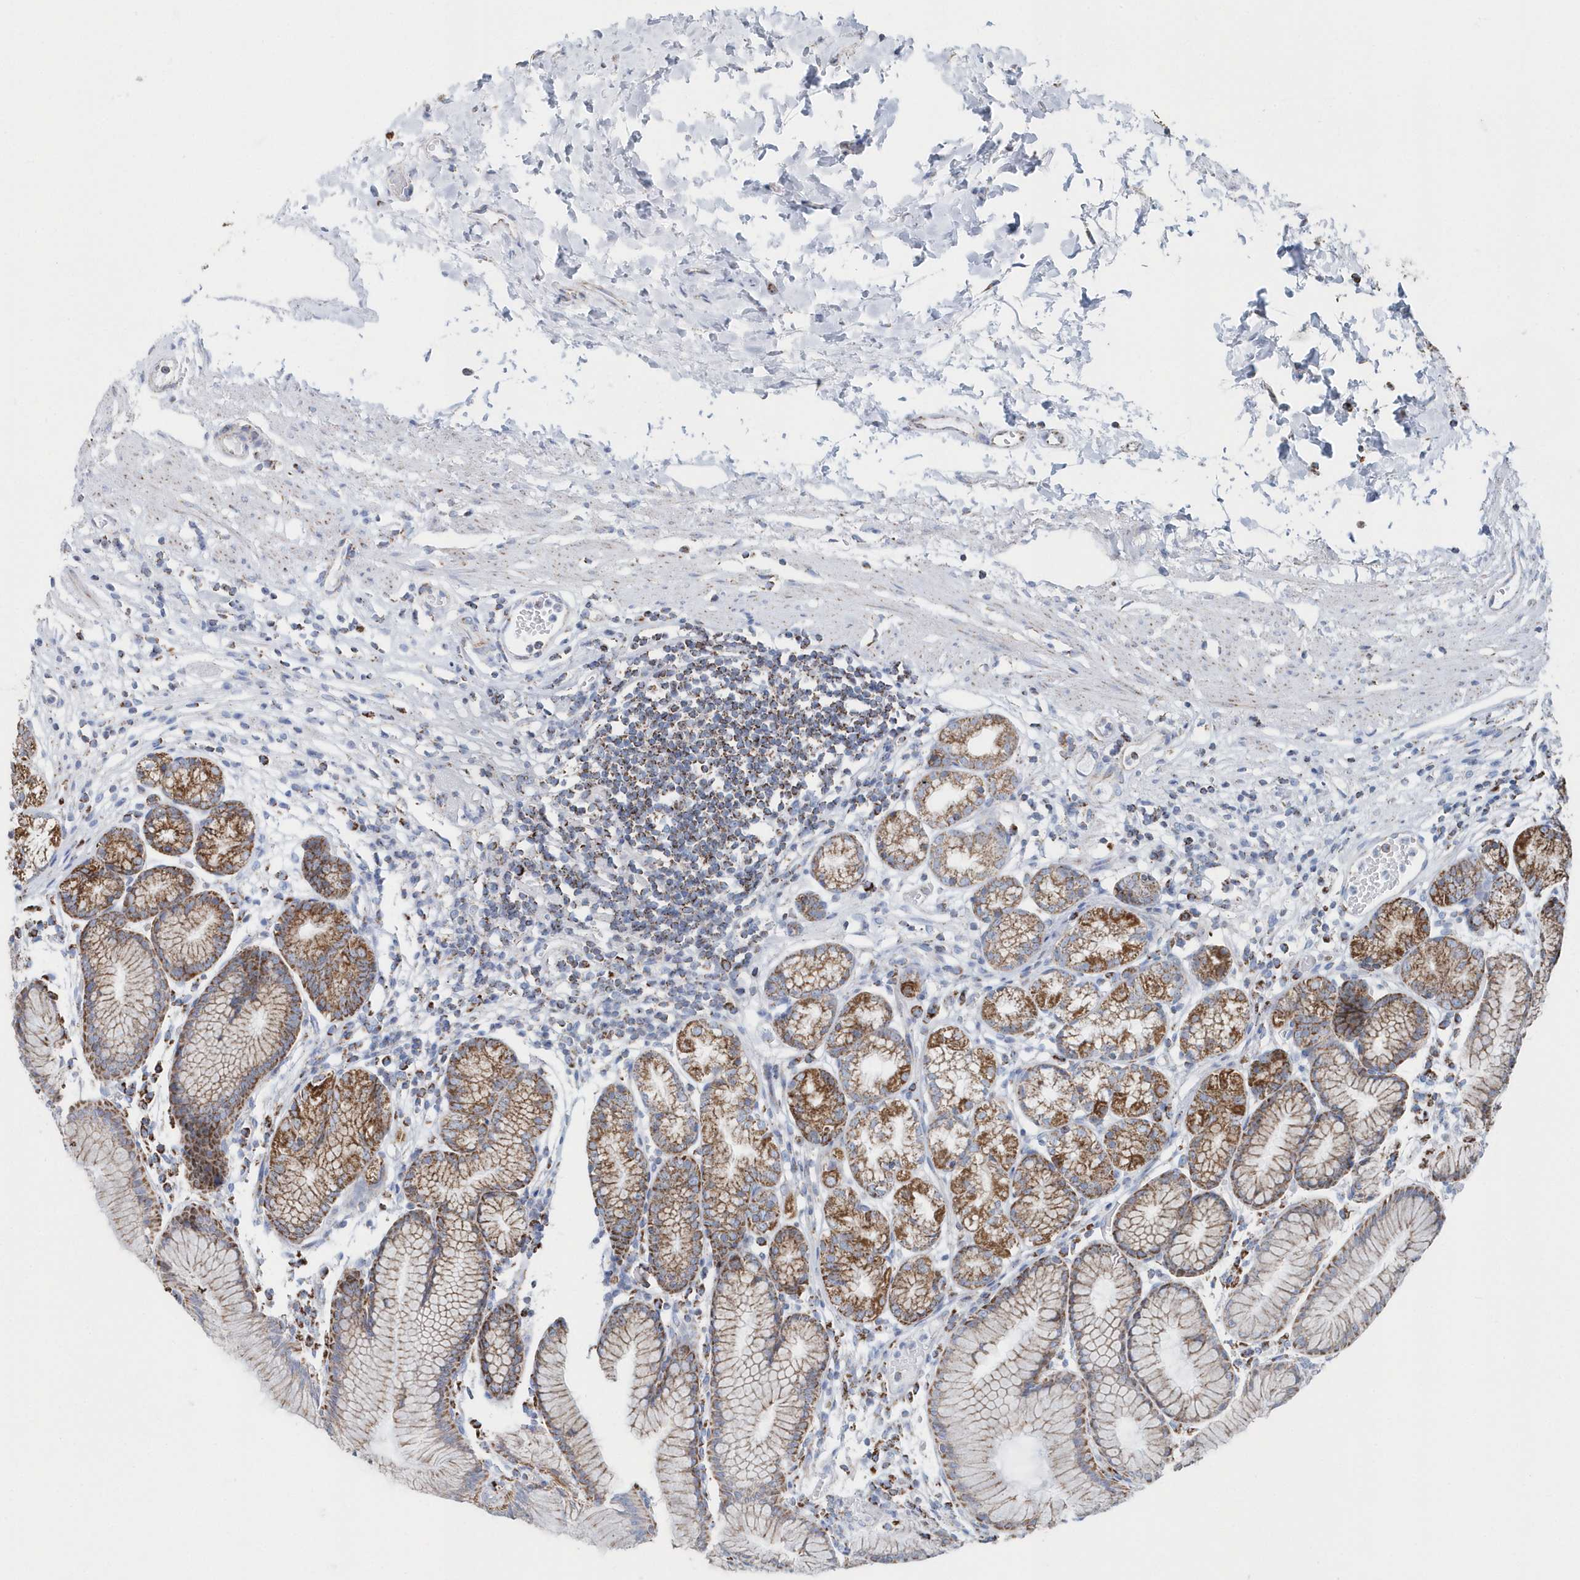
{"staining": {"intensity": "moderate", "quantity": ">75%", "location": "cytoplasmic/membranous"}, "tissue": "stomach", "cell_type": "Glandular cells", "image_type": "normal", "snomed": [{"axis": "morphology", "description": "Normal tissue, NOS"}, {"axis": "topography", "description": "Stomach"}], "caption": "Stomach stained with a protein marker exhibits moderate staining in glandular cells.", "gene": "TMCO6", "patient": {"sex": "female", "age": 57}}